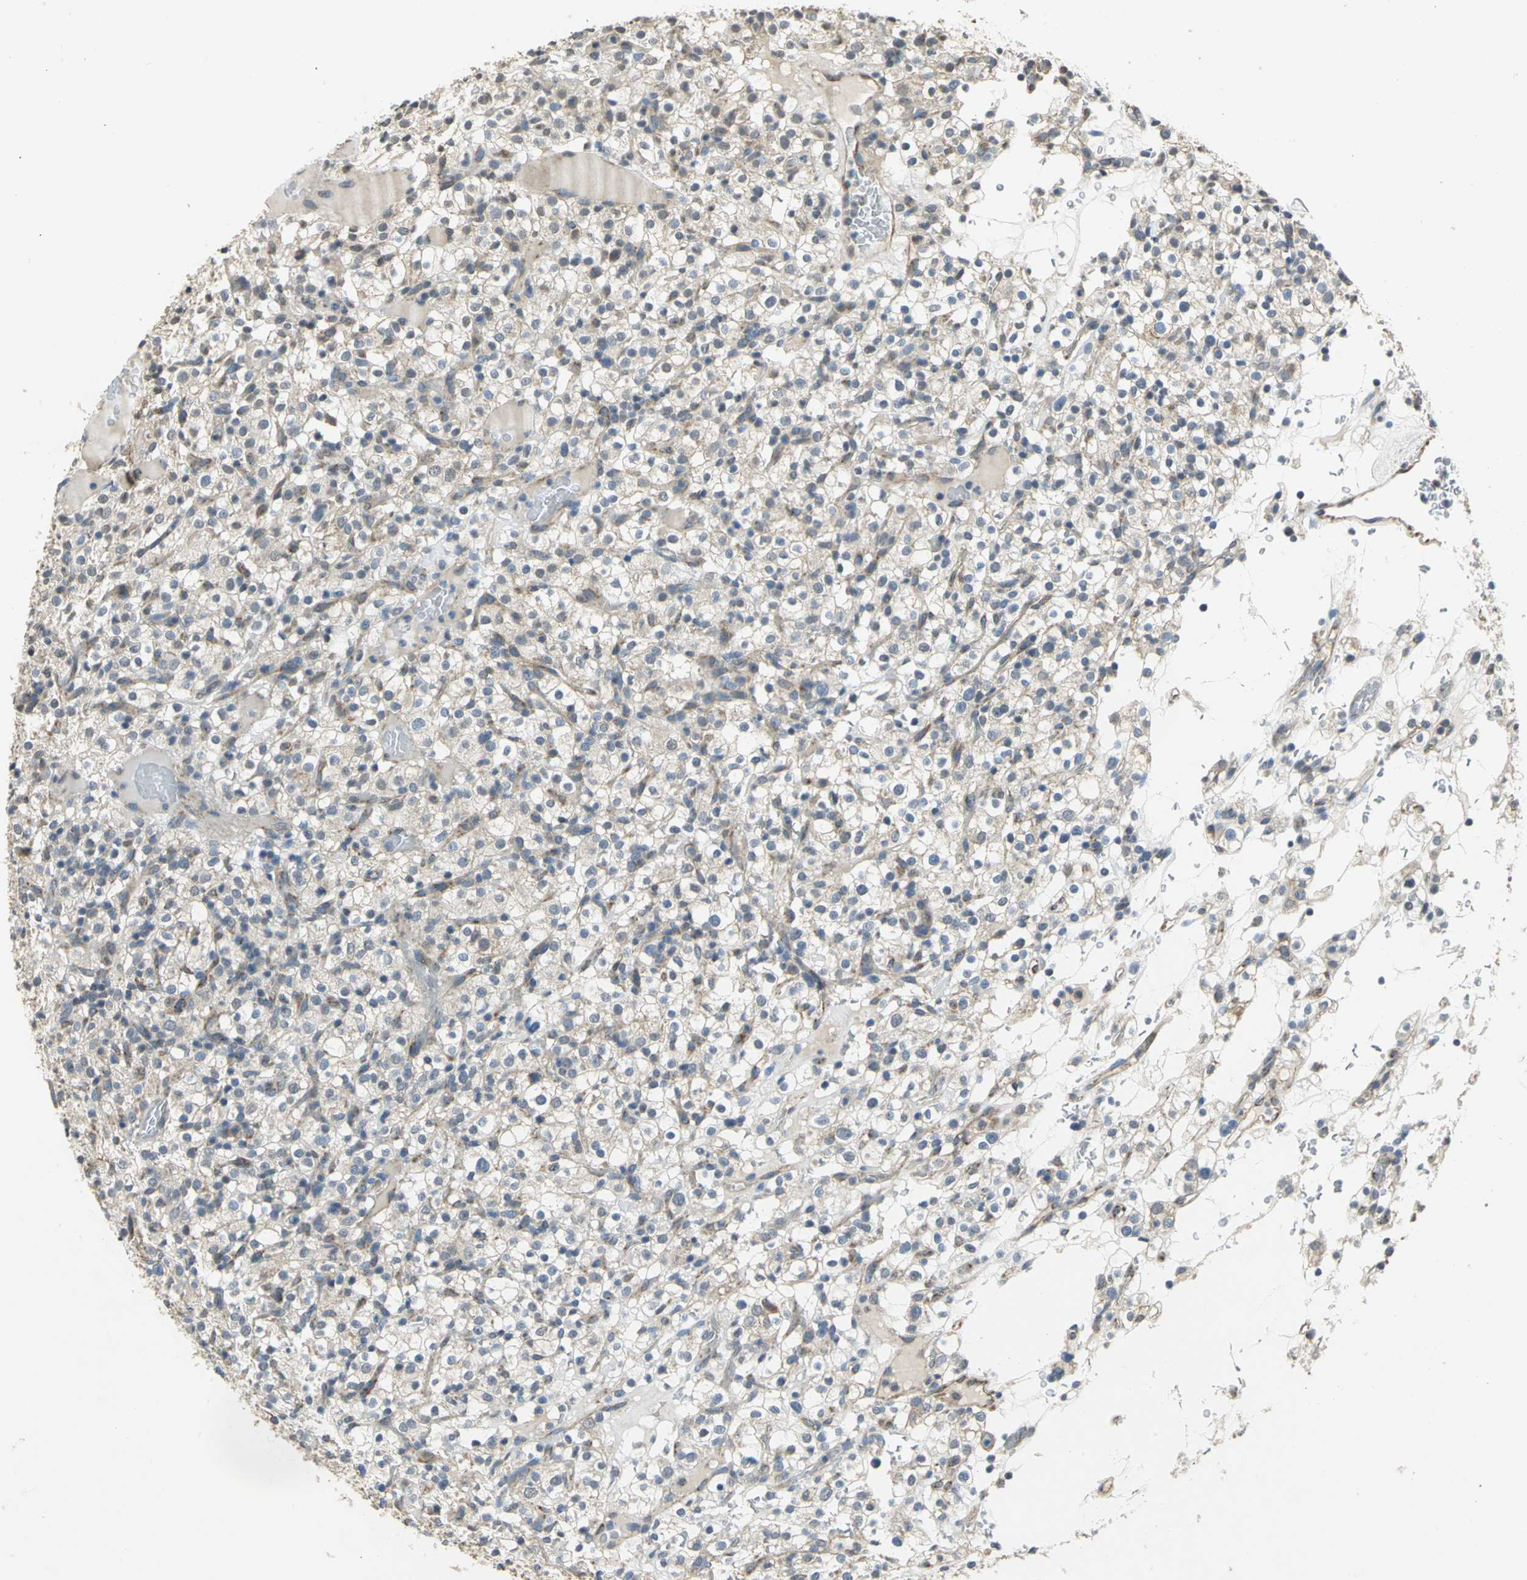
{"staining": {"intensity": "weak", "quantity": ">75%", "location": "cytoplasmic/membranous"}, "tissue": "renal cancer", "cell_type": "Tumor cells", "image_type": "cancer", "snomed": [{"axis": "morphology", "description": "Normal tissue, NOS"}, {"axis": "morphology", "description": "Adenocarcinoma, NOS"}, {"axis": "topography", "description": "Kidney"}], "caption": "The micrograph displays a brown stain indicating the presence of a protein in the cytoplasmic/membranous of tumor cells in renal cancer (adenocarcinoma).", "gene": "NDUFB5", "patient": {"sex": "female", "age": 72}}